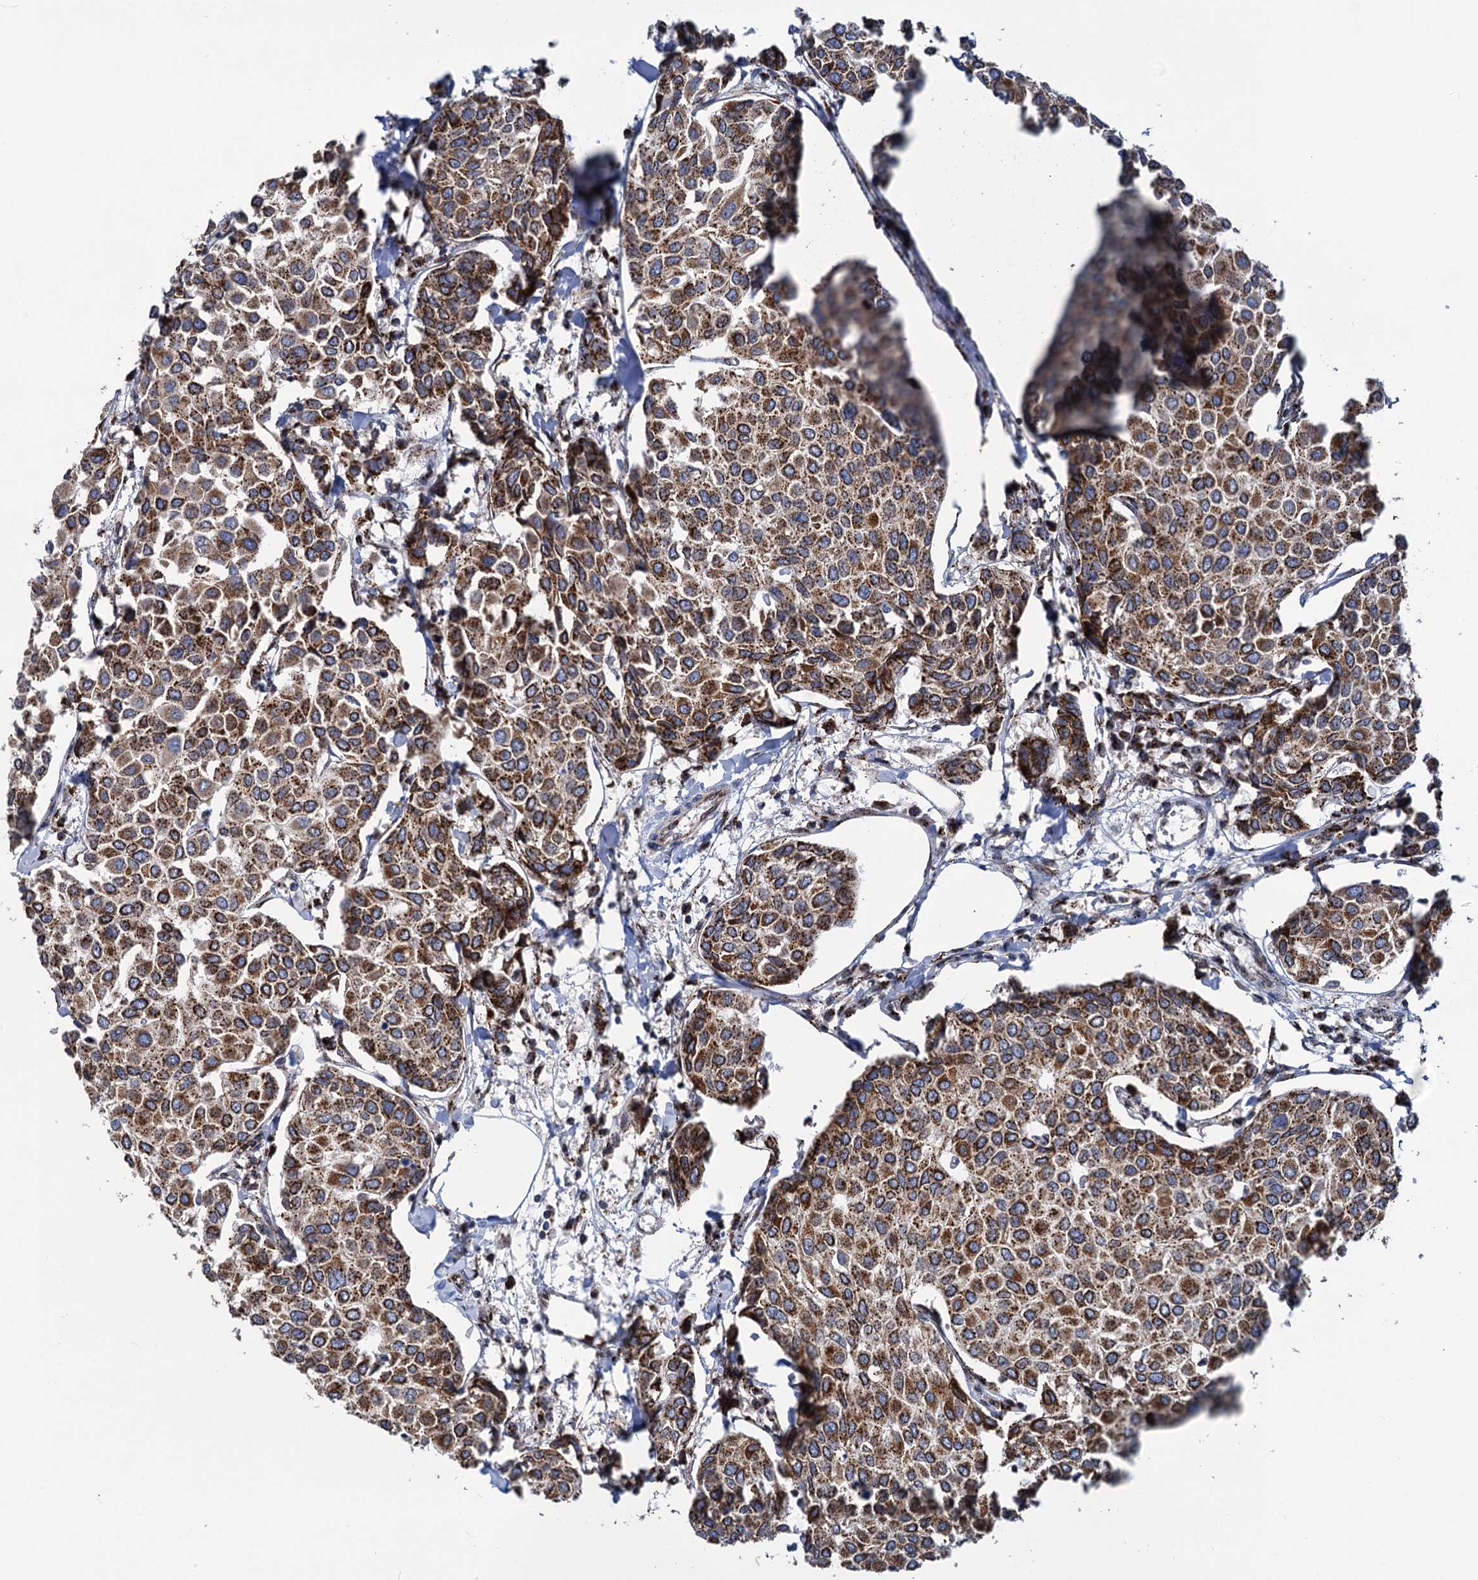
{"staining": {"intensity": "moderate", "quantity": ">75%", "location": "cytoplasmic/membranous"}, "tissue": "breast cancer", "cell_type": "Tumor cells", "image_type": "cancer", "snomed": [{"axis": "morphology", "description": "Duct carcinoma"}, {"axis": "topography", "description": "Breast"}], "caption": "Breast intraductal carcinoma stained with a protein marker shows moderate staining in tumor cells.", "gene": "SUPT20H", "patient": {"sex": "female", "age": 55}}